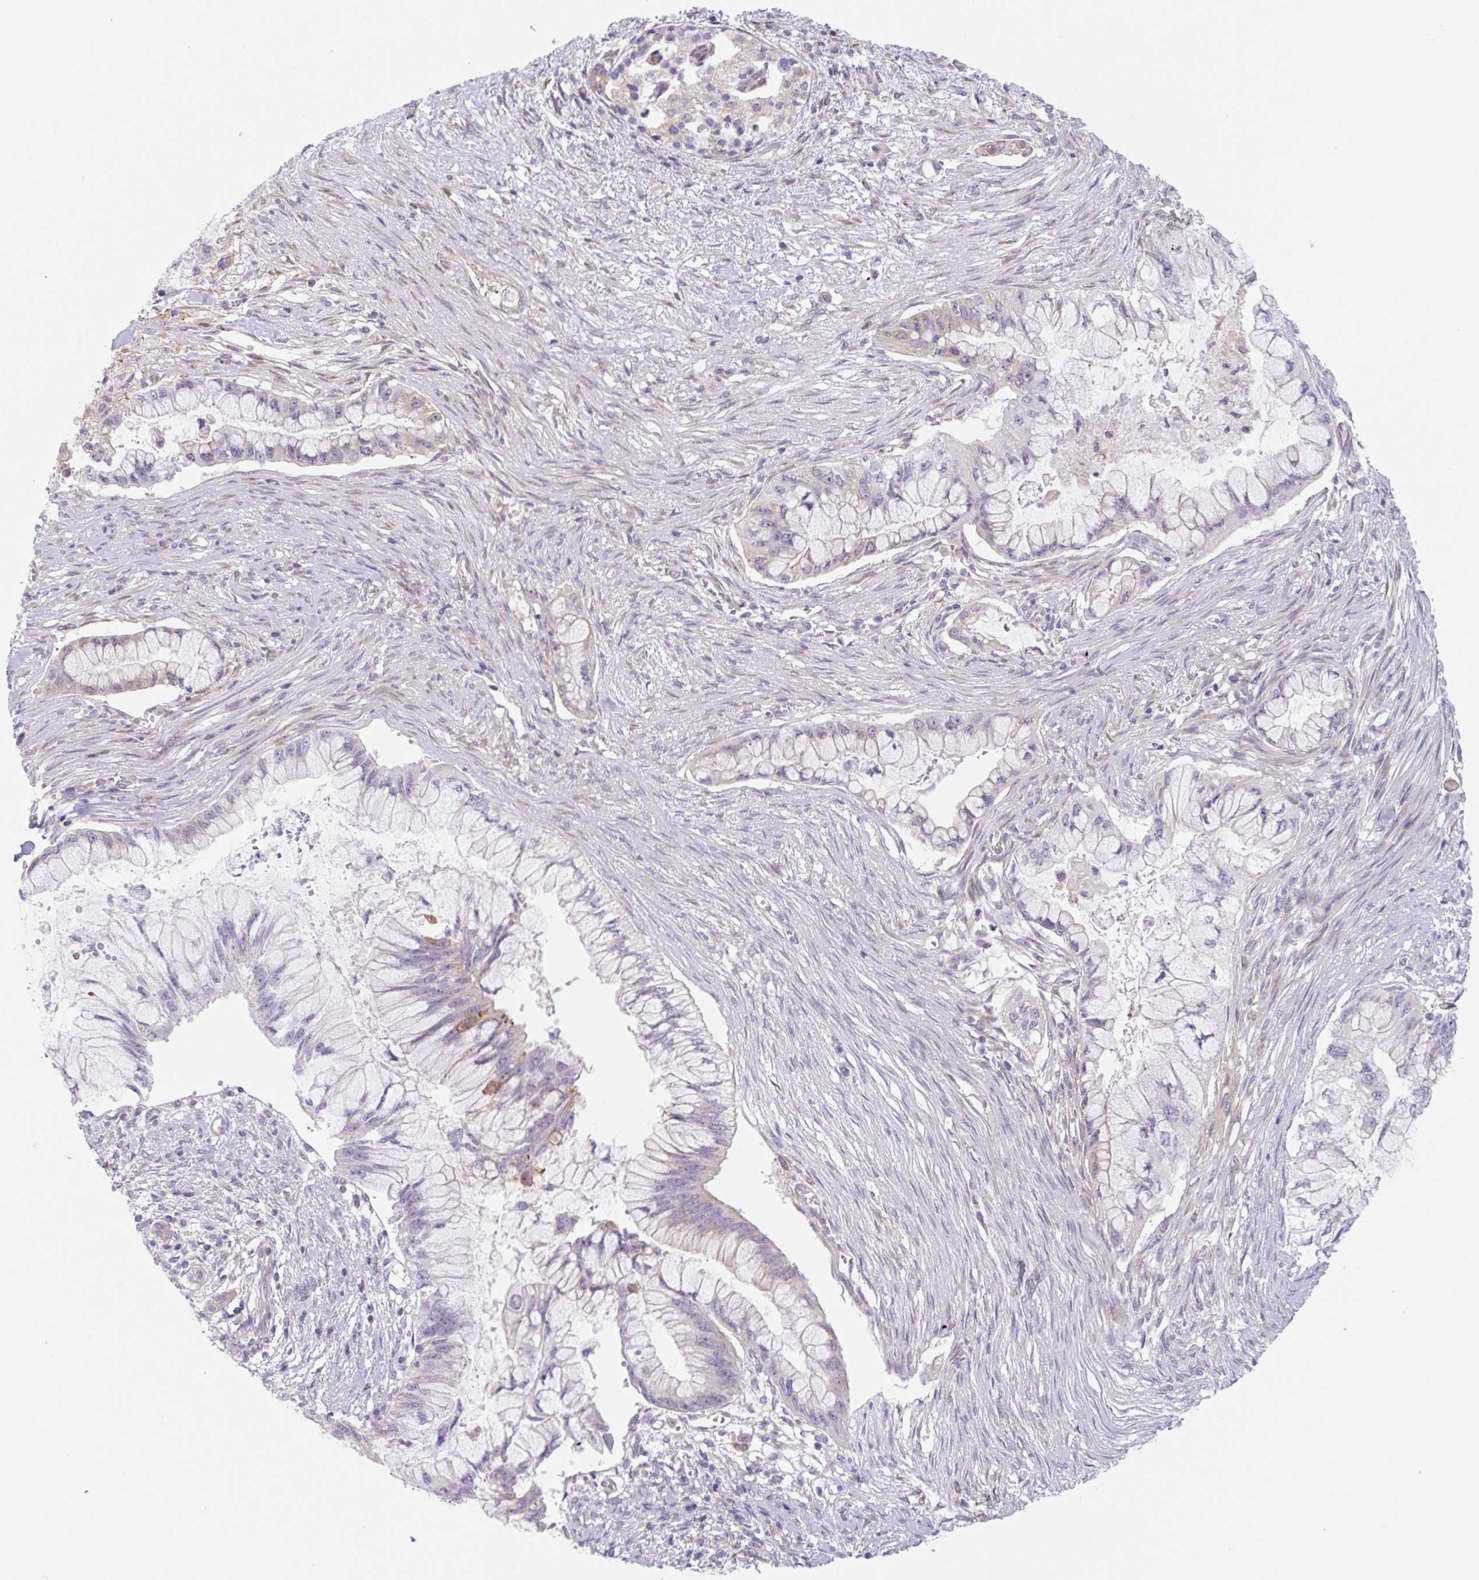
{"staining": {"intensity": "weak", "quantity": "<25%", "location": "cytoplasmic/membranous"}, "tissue": "pancreatic cancer", "cell_type": "Tumor cells", "image_type": "cancer", "snomed": [{"axis": "morphology", "description": "Adenocarcinoma, NOS"}, {"axis": "topography", "description": "Pancreas"}], "caption": "Immunohistochemistry micrograph of neoplastic tissue: pancreatic cancer stained with DAB shows no significant protein staining in tumor cells.", "gene": "TBPL2", "patient": {"sex": "male", "age": 48}}